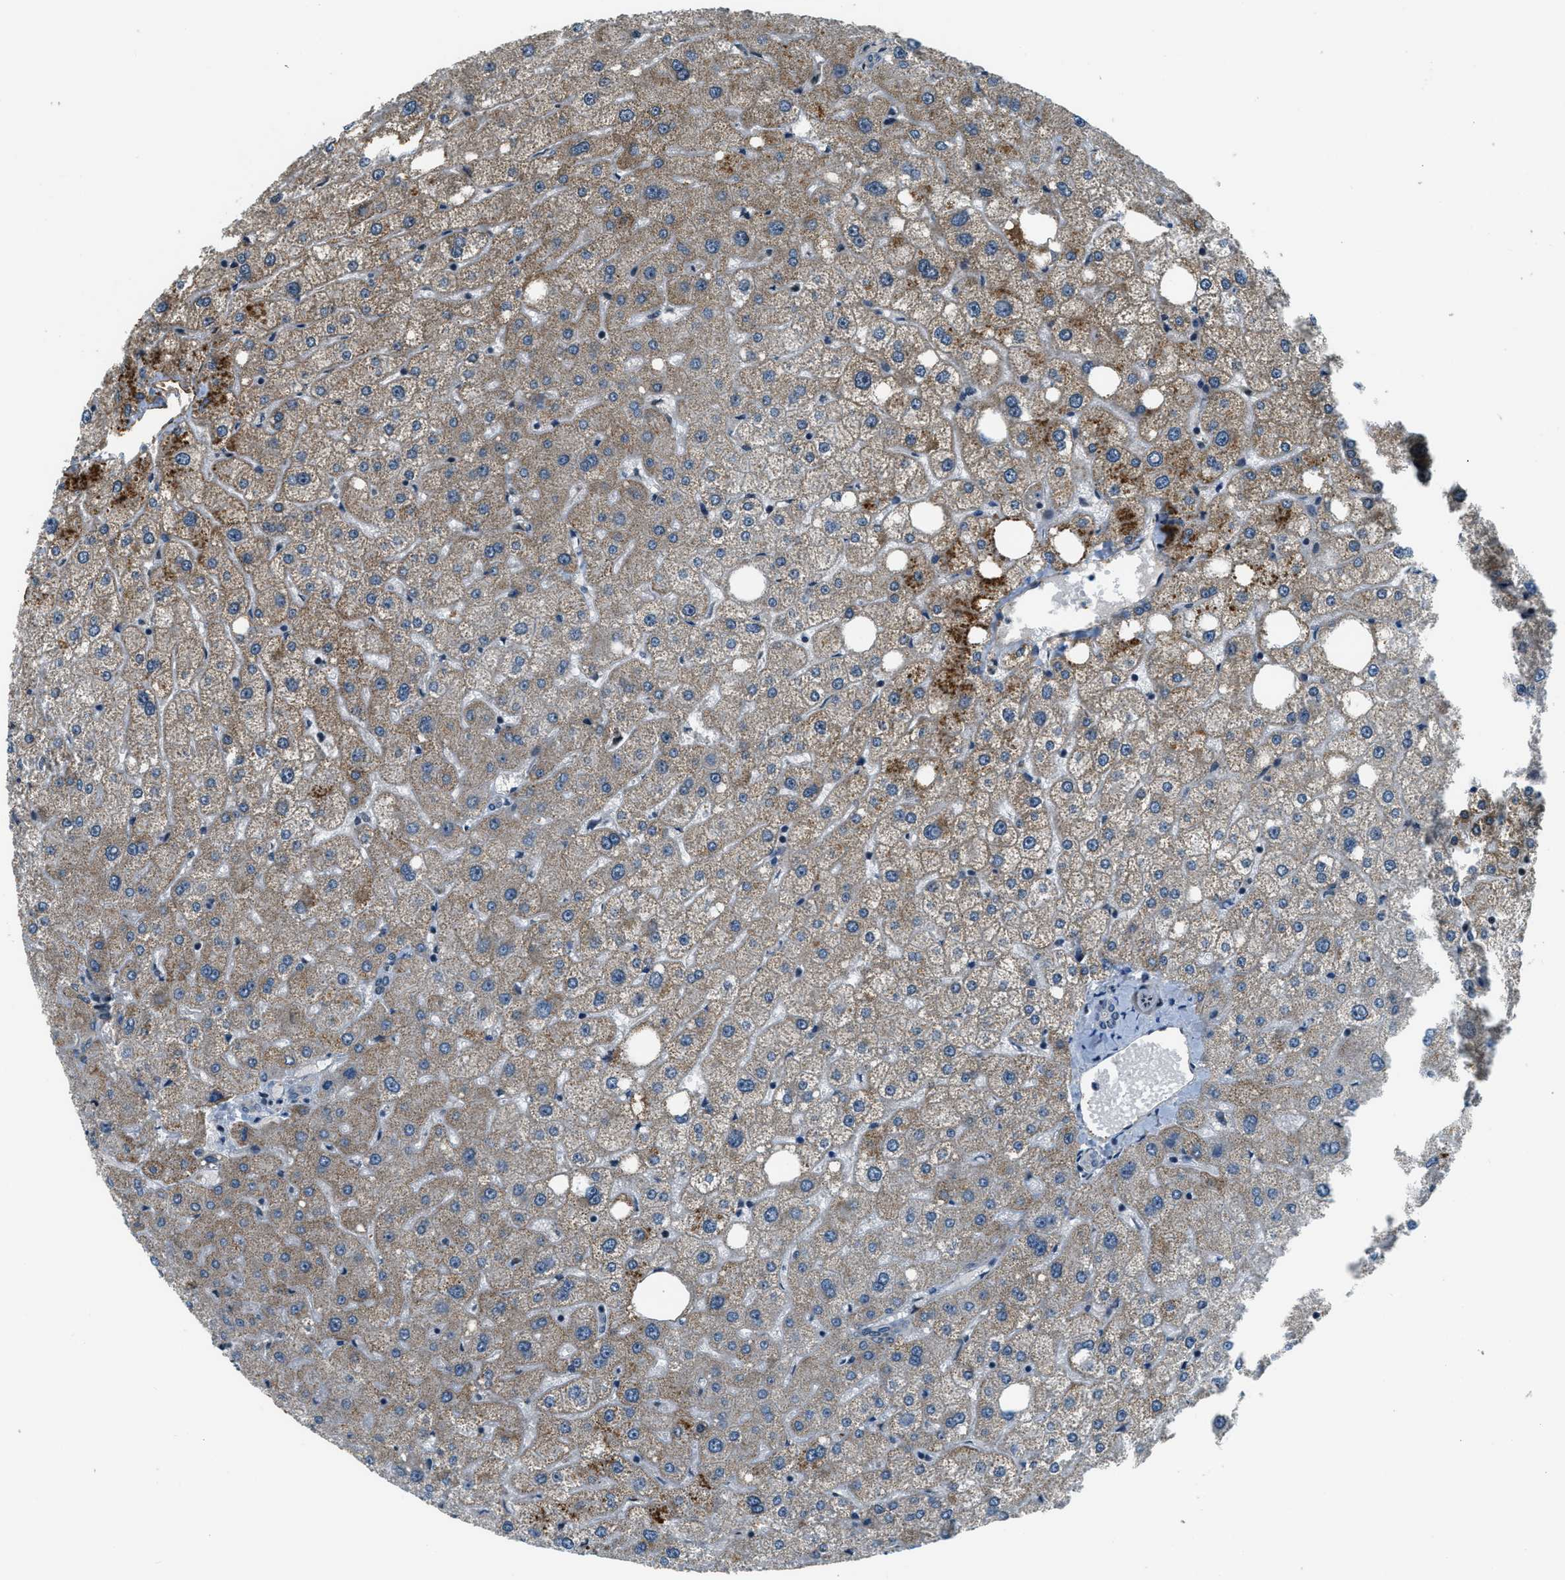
{"staining": {"intensity": "weak", "quantity": "<25%", "location": "cytoplasmic/membranous"}, "tissue": "liver", "cell_type": "Cholangiocytes", "image_type": "normal", "snomed": [{"axis": "morphology", "description": "Normal tissue, NOS"}, {"axis": "topography", "description": "Liver"}], "caption": "This is a image of IHC staining of normal liver, which shows no positivity in cholangiocytes.", "gene": "MED21", "patient": {"sex": "male", "age": 73}}